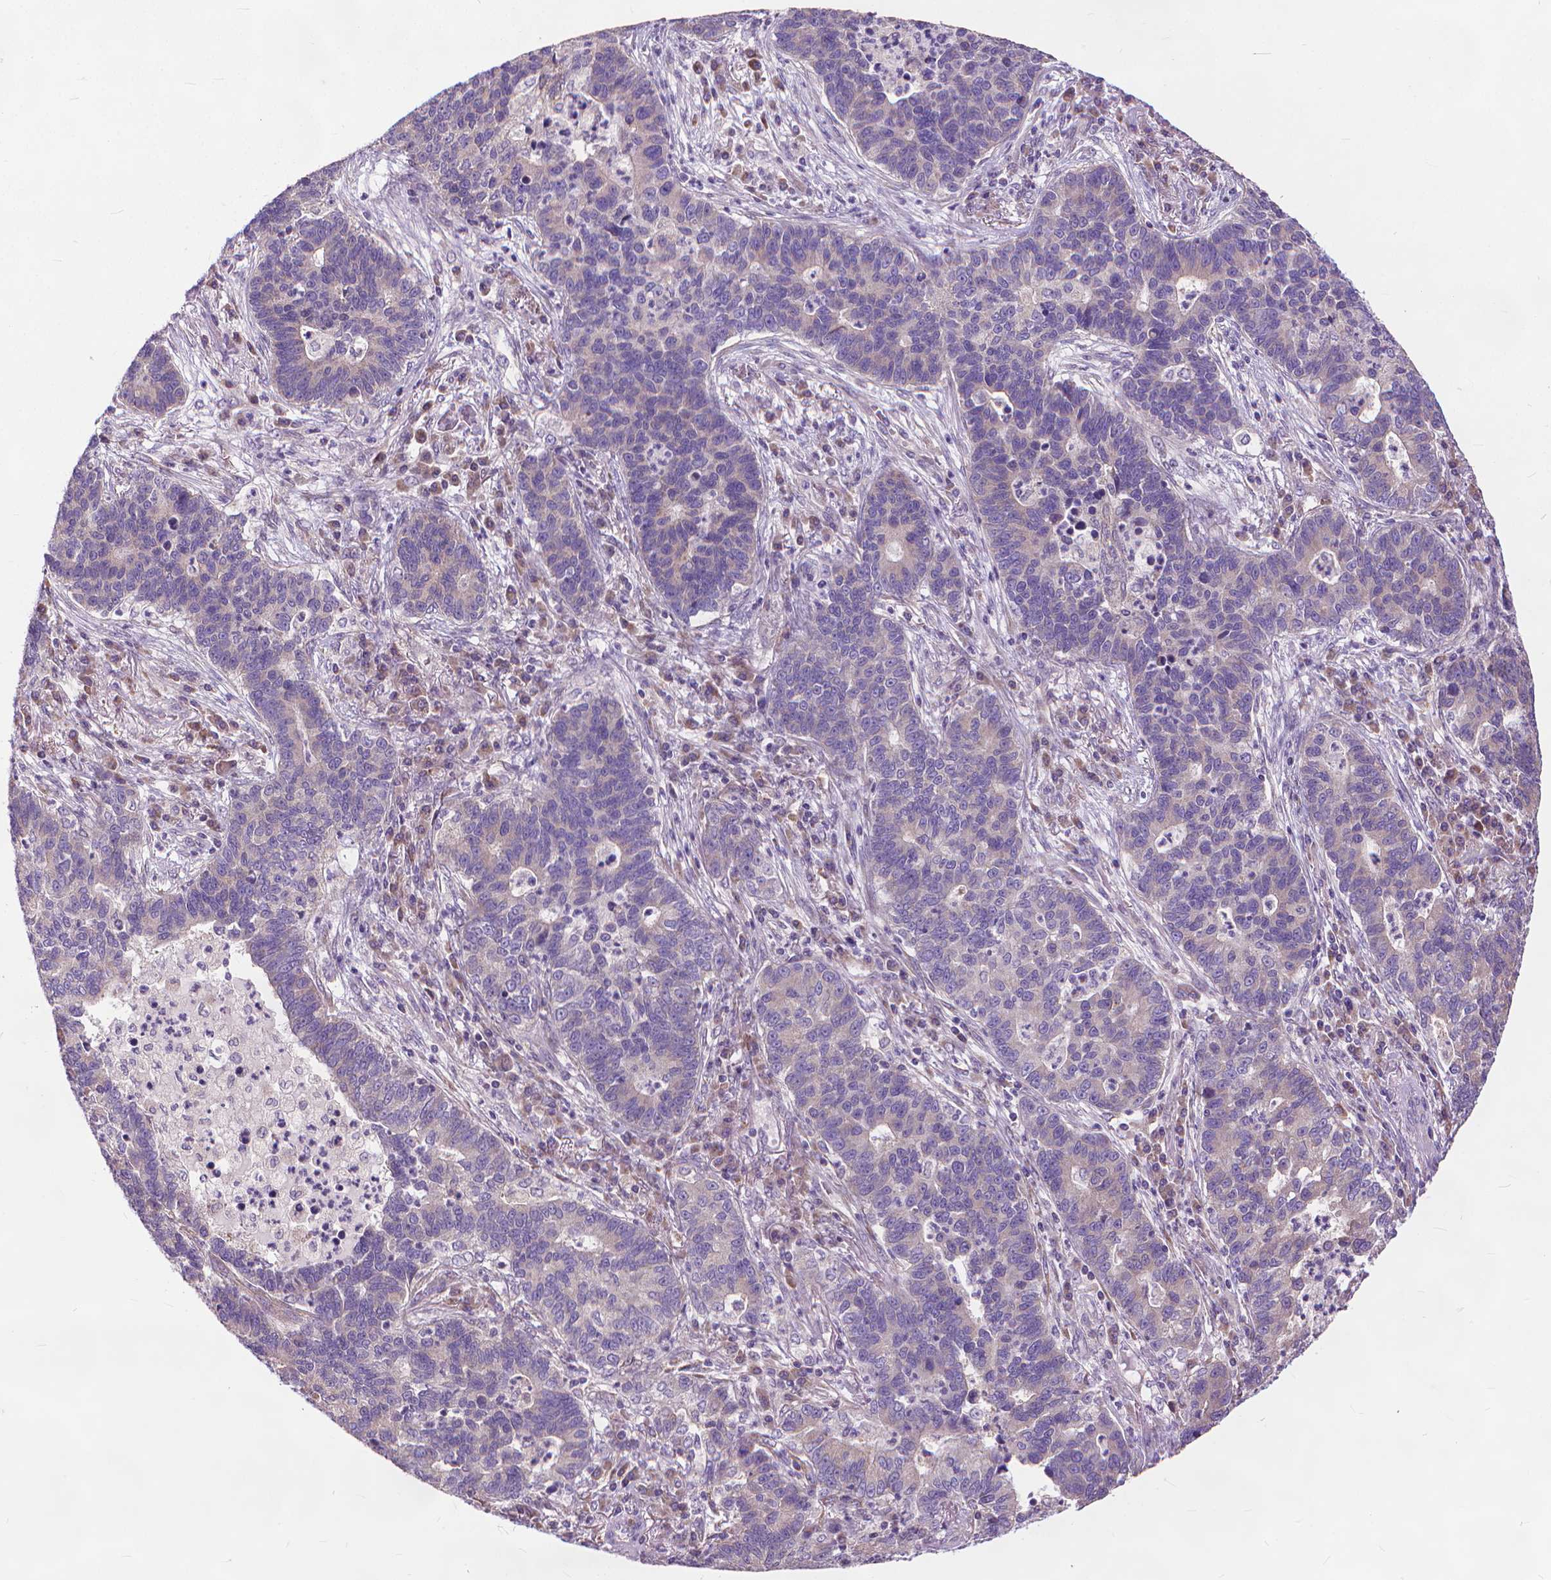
{"staining": {"intensity": "negative", "quantity": "none", "location": "none"}, "tissue": "lung cancer", "cell_type": "Tumor cells", "image_type": "cancer", "snomed": [{"axis": "morphology", "description": "Adenocarcinoma, NOS"}, {"axis": "topography", "description": "Lung"}], "caption": "Immunohistochemical staining of lung cancer displays no significant staining in tumor cells.", "gene": "NUDT1", "patient": {"sex": "female", "age": 57}}